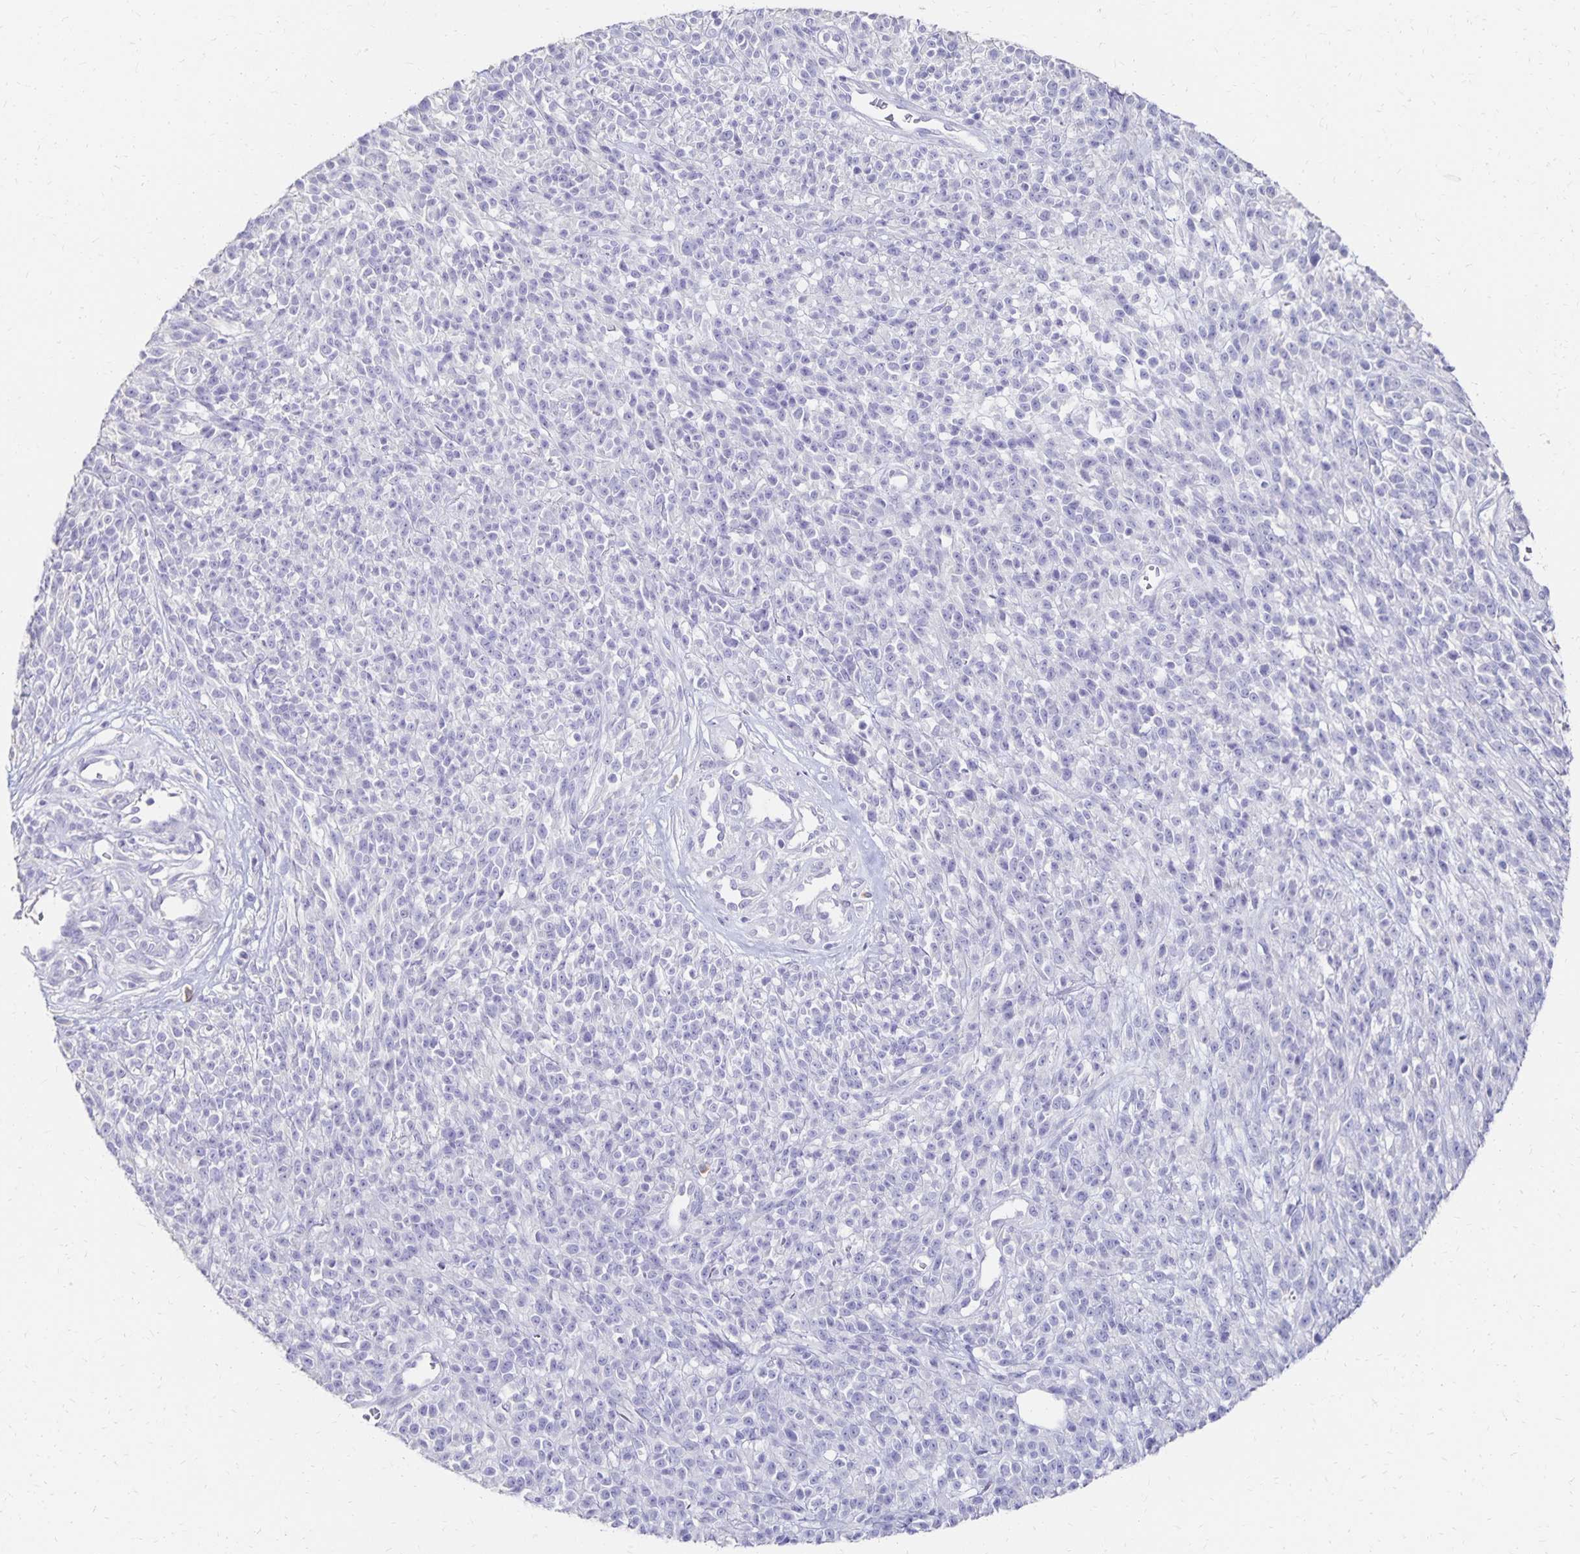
{"staining": {"intensity": "negative", "quantity": "none", "location": "none"}, "tissue": "melanoma", "cell_type": "Tumor cells", "image_type": "cancer", "snomed": [{"axis": "morphology", "description": "Malignant melanoma, NOS"}, {"axis": "topography", "description": "Skin"}, {"axis": "topography", "description": "Skin of trunk"}], "caption": "Human malignant melanoma stained for a protein using immunohistochemistry reveals no staining in tumor cells.", "gene": "DYNLT4", "patient": {"sex": "male", "age": 74}}